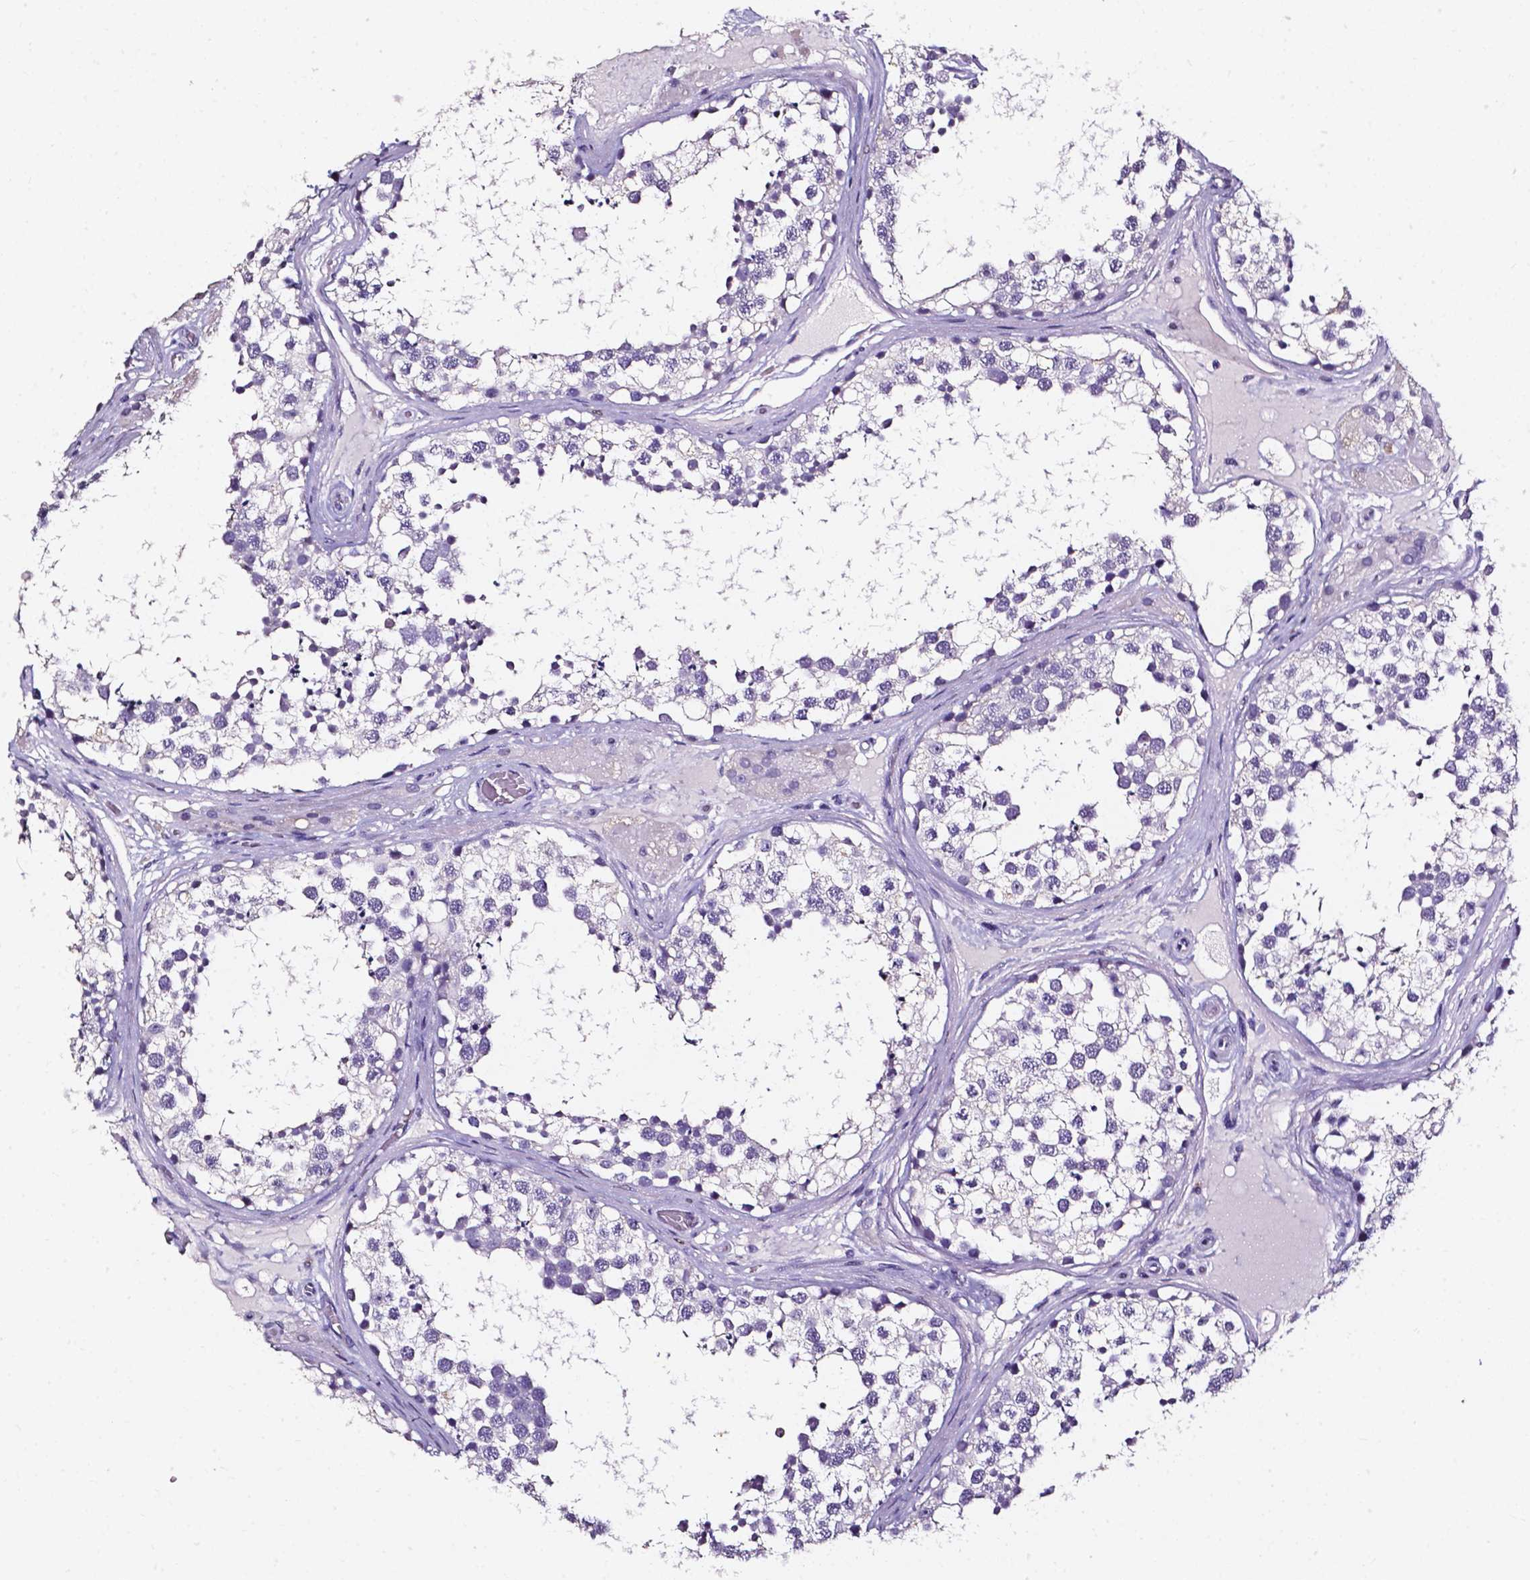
{"staining": {"intensity": "negative", "quantity": "none", "location": "none"}, "tissue": "testis", "cell_type": "Cells in seminiferous ducts", "image_type": "normal", "snomed": [{"axis": "morphology", "description": "Normal tissue, NOS"}, {"axis": "morphology", "description": "Seminoma, NOS"}, {"axis": "topography", "description": "Testis"}], "caption": "An IHC histopathology image of normal testis is shown. There is no staining in cells in seminiferous ducts of testis.", "gene": "DEFA5", "patient": {"sex": "male", "age": 65}}